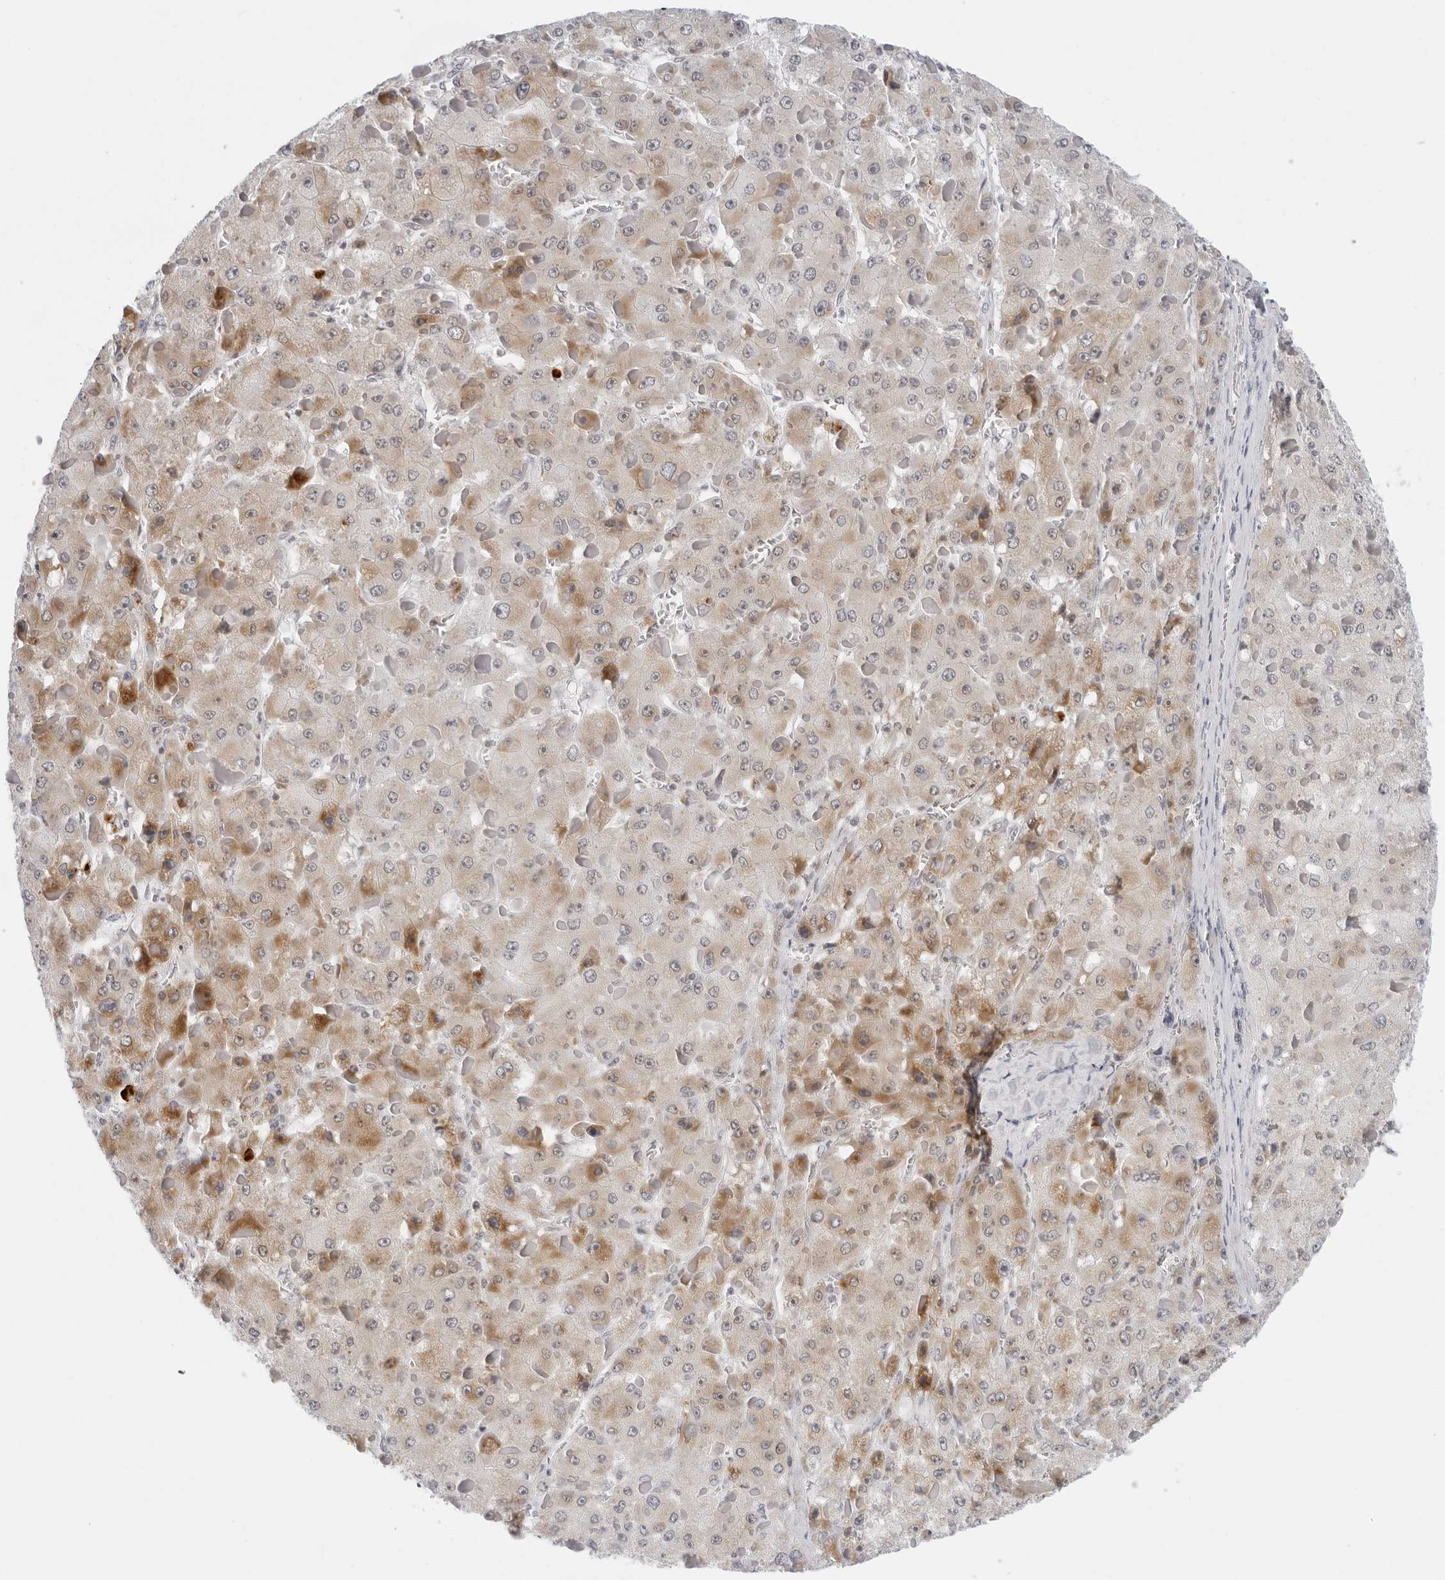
{"staining": {"intensity": "moderate", "quantity": ">75%", "location": "cytoplasmic/membranous"}, "tissue": "liver cancer", "cell_type": "Tumor cells", "image_type": "cancer", "snomed": [{"axis": "morphology", "description": "Carcinoma, Hepatocellular, NOS"}, {"axis": "topography", "description": "Liver"}], "caption": "Immunohistochemistry micrograph of liver cancer (hepatocellular carcinoma) stained for a protein (brown), which exhibits medium levels of moderate cytoplasmic/membranous staining in approximately >75% of tumor cells.", "gene": "CIART", "patient": {"sex": "female", "age": 73}}